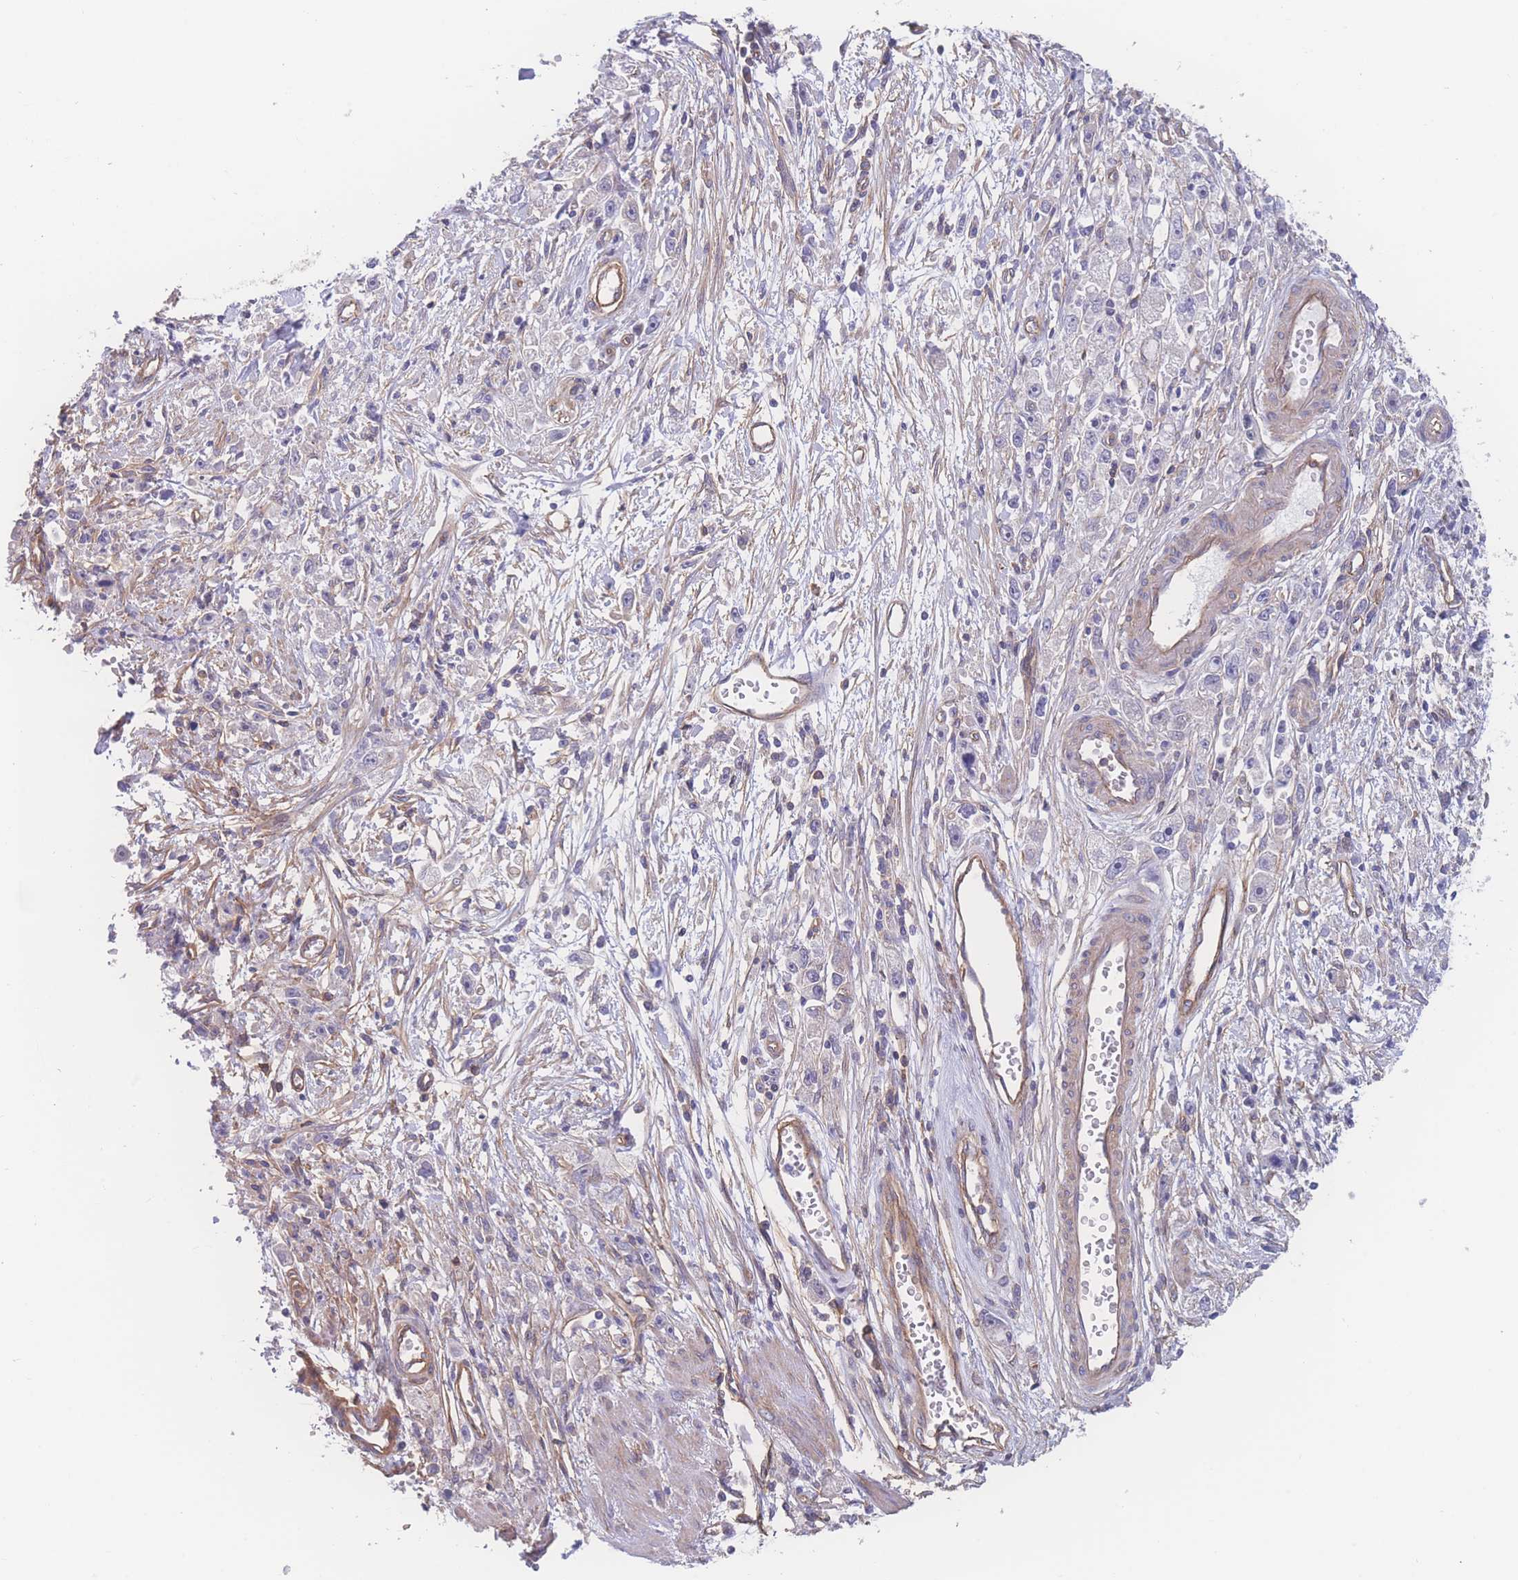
{"staining": {"intensity": "negative", "quantity": "none", "location": "none"}, "tissue": "stomach cancer", "cell_type": "Tumor cells", "image_type": "cancer", "snomed": [{"axis": "morphology", "description": "Adenocarcinoma, NOS"}, {"axis": "topography", "description": "Stomach"}], "caption": "Histopathology image shows no significant protein staining in tumor cells of stomach cancer (adenocarcinoma). (Brightfield microscopy of DAB immunohistochemistry at high magnification).", "gene": "CFAP97", "patient": {"sex": "female", "age": 59}}